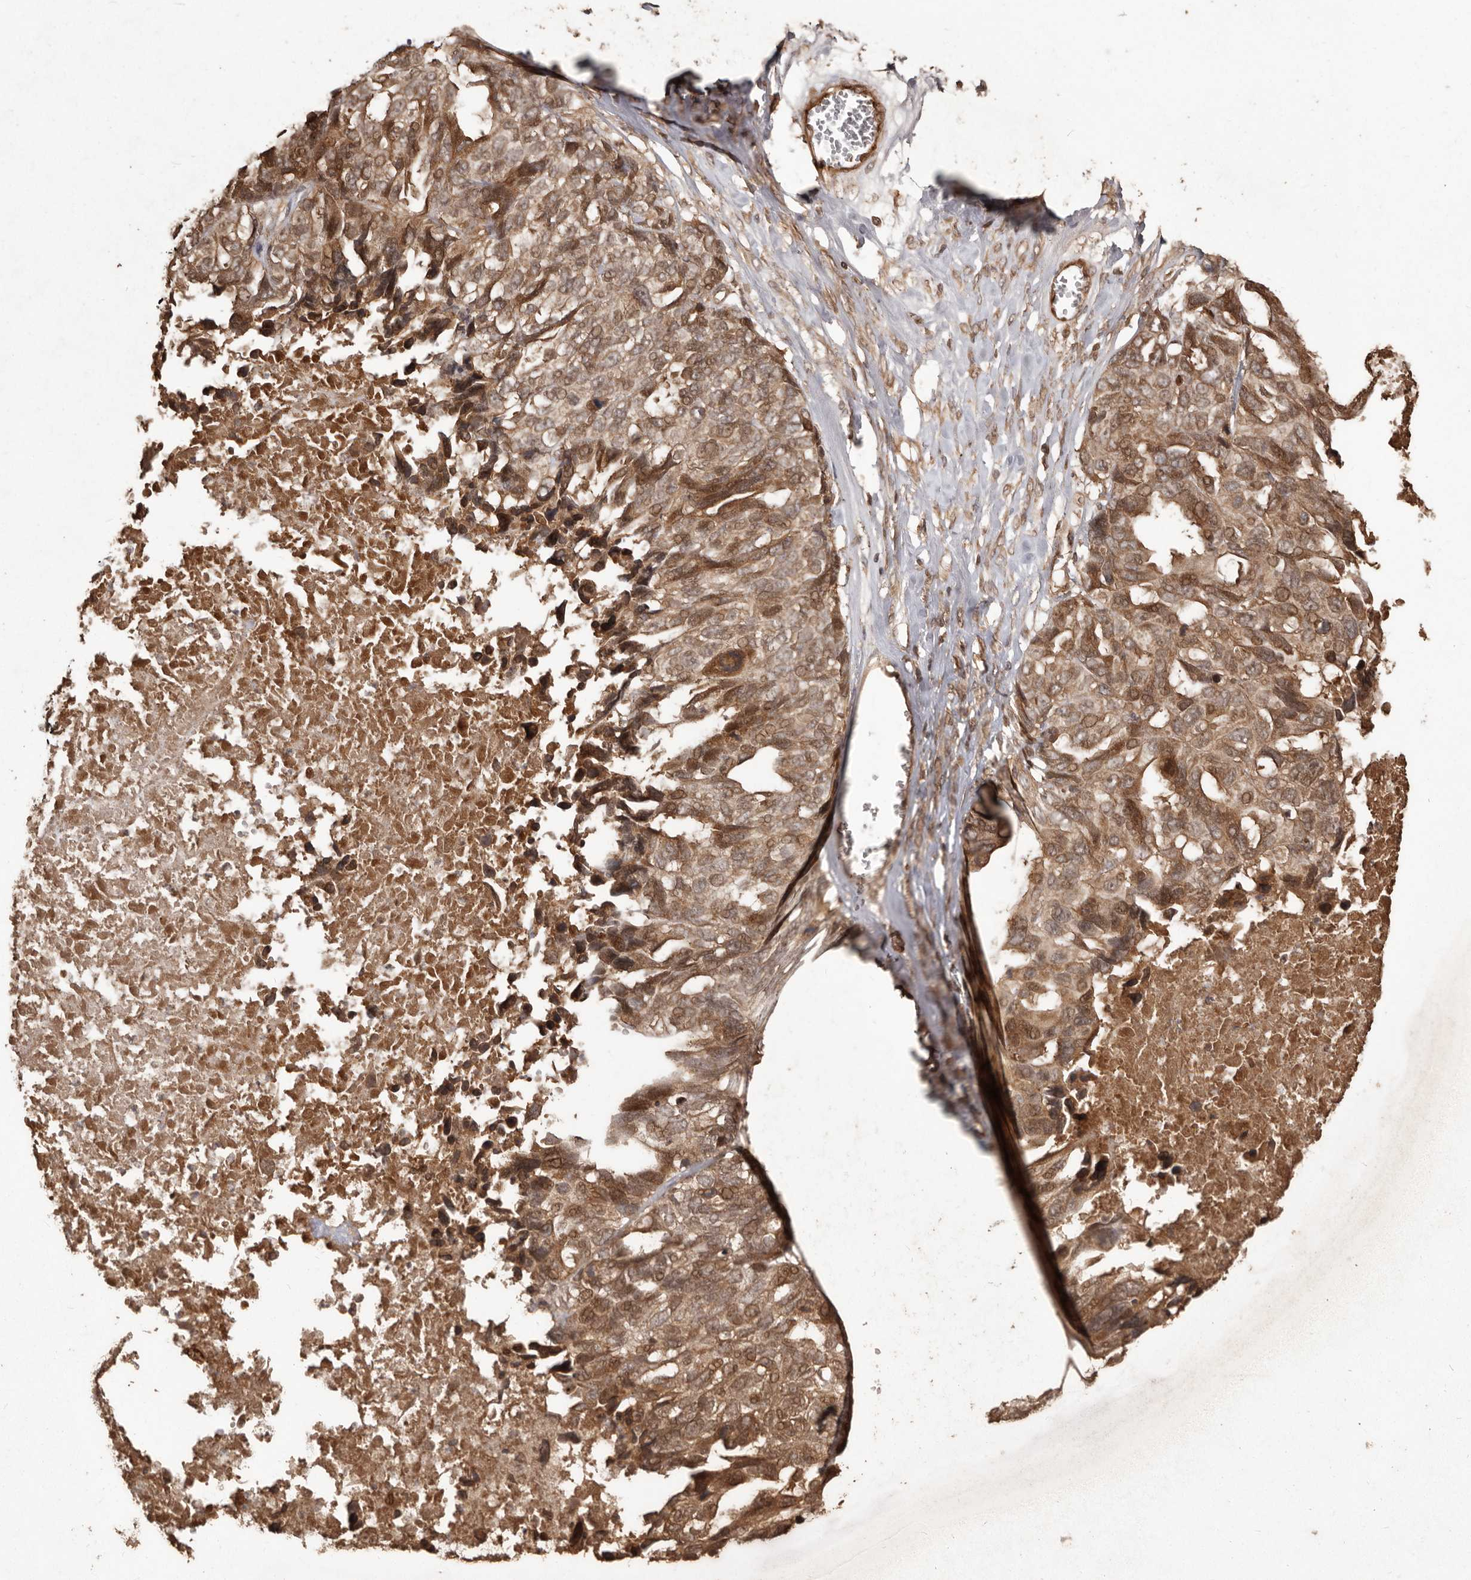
{"staining": {"intensity": "moderate", "quantity": ">75%", "location": "cytoplasmic/membranous,nuclear"}, "tissue": "ovarian cancer", "cell_type": "Tumor cells", "image_type": "cancer", "snomed": [{"axis": "morphology", "description": "Cystadenocarcinoma, serous, NOS"}, {"axis": "topography", "description": "Ovary"}], "caption": "Ovarian cancer stained for a protein (brown) demonstrates moderate cytoplasmic/membranous and nuclear positive staining in about >75% of tumor cells.", "gene": "NUP43", "patient": {"sex": "female", "age": 79}}